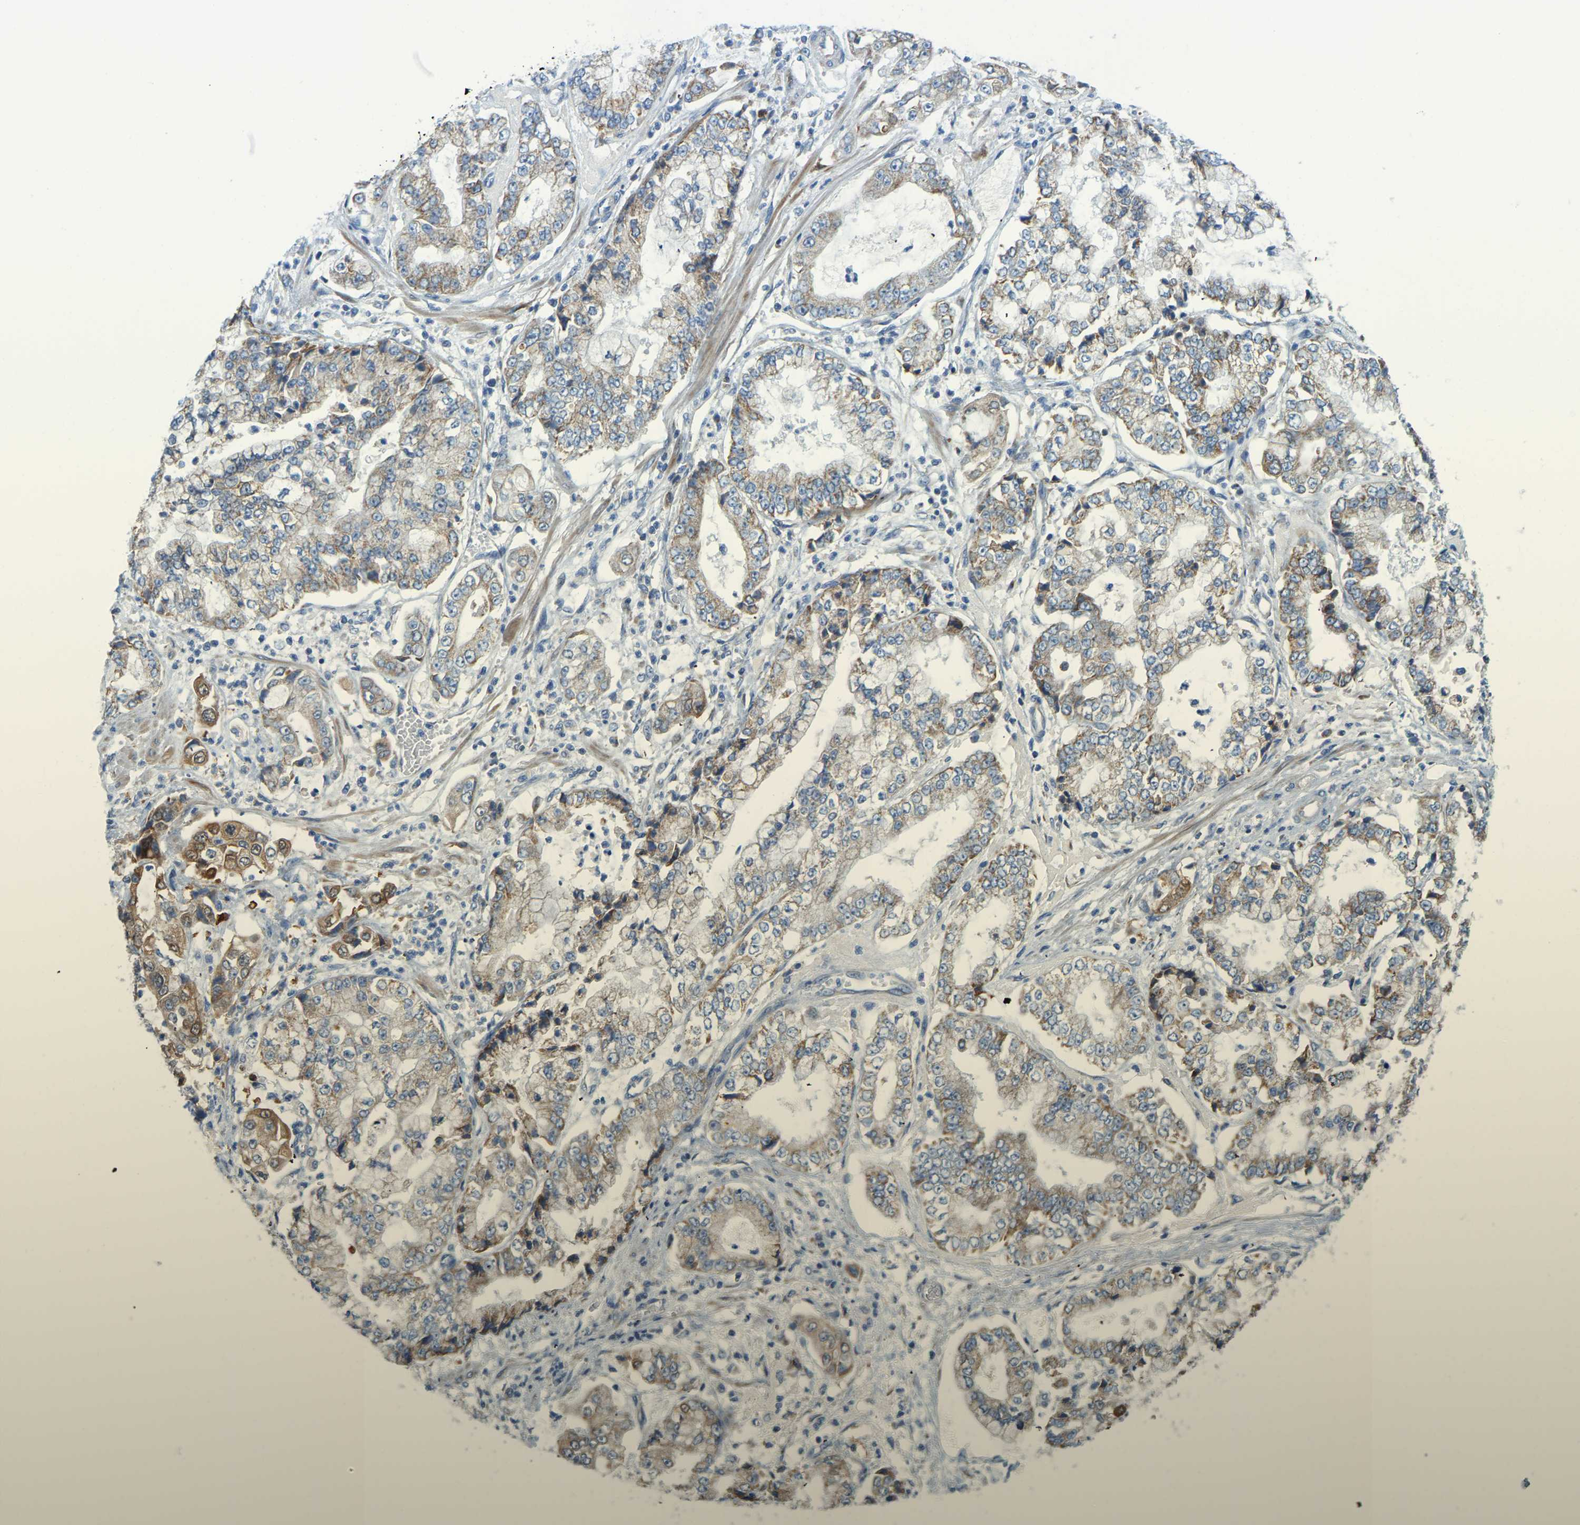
{"staining": {"intensity": "moderate", "quantity": "<25%", "location": "cytoplasmic/membranous"}, "tissue": "stomach cancer", "cell_type": "Tumor cells", "image_type": "cancer", "snomed": [{"axis": "morphology", "description": "Adenocarcinoma, NOS"}, {"axis": "topography", "description": "Stomach"}], "caption": "Moderate cytoplasmic/membranous protein staining is identified in approximately <25% of tumor cells in stomach cancer (adenocarcinoma).", "gene": "GDA", "patient": {"sex": "male", "age": 76}}